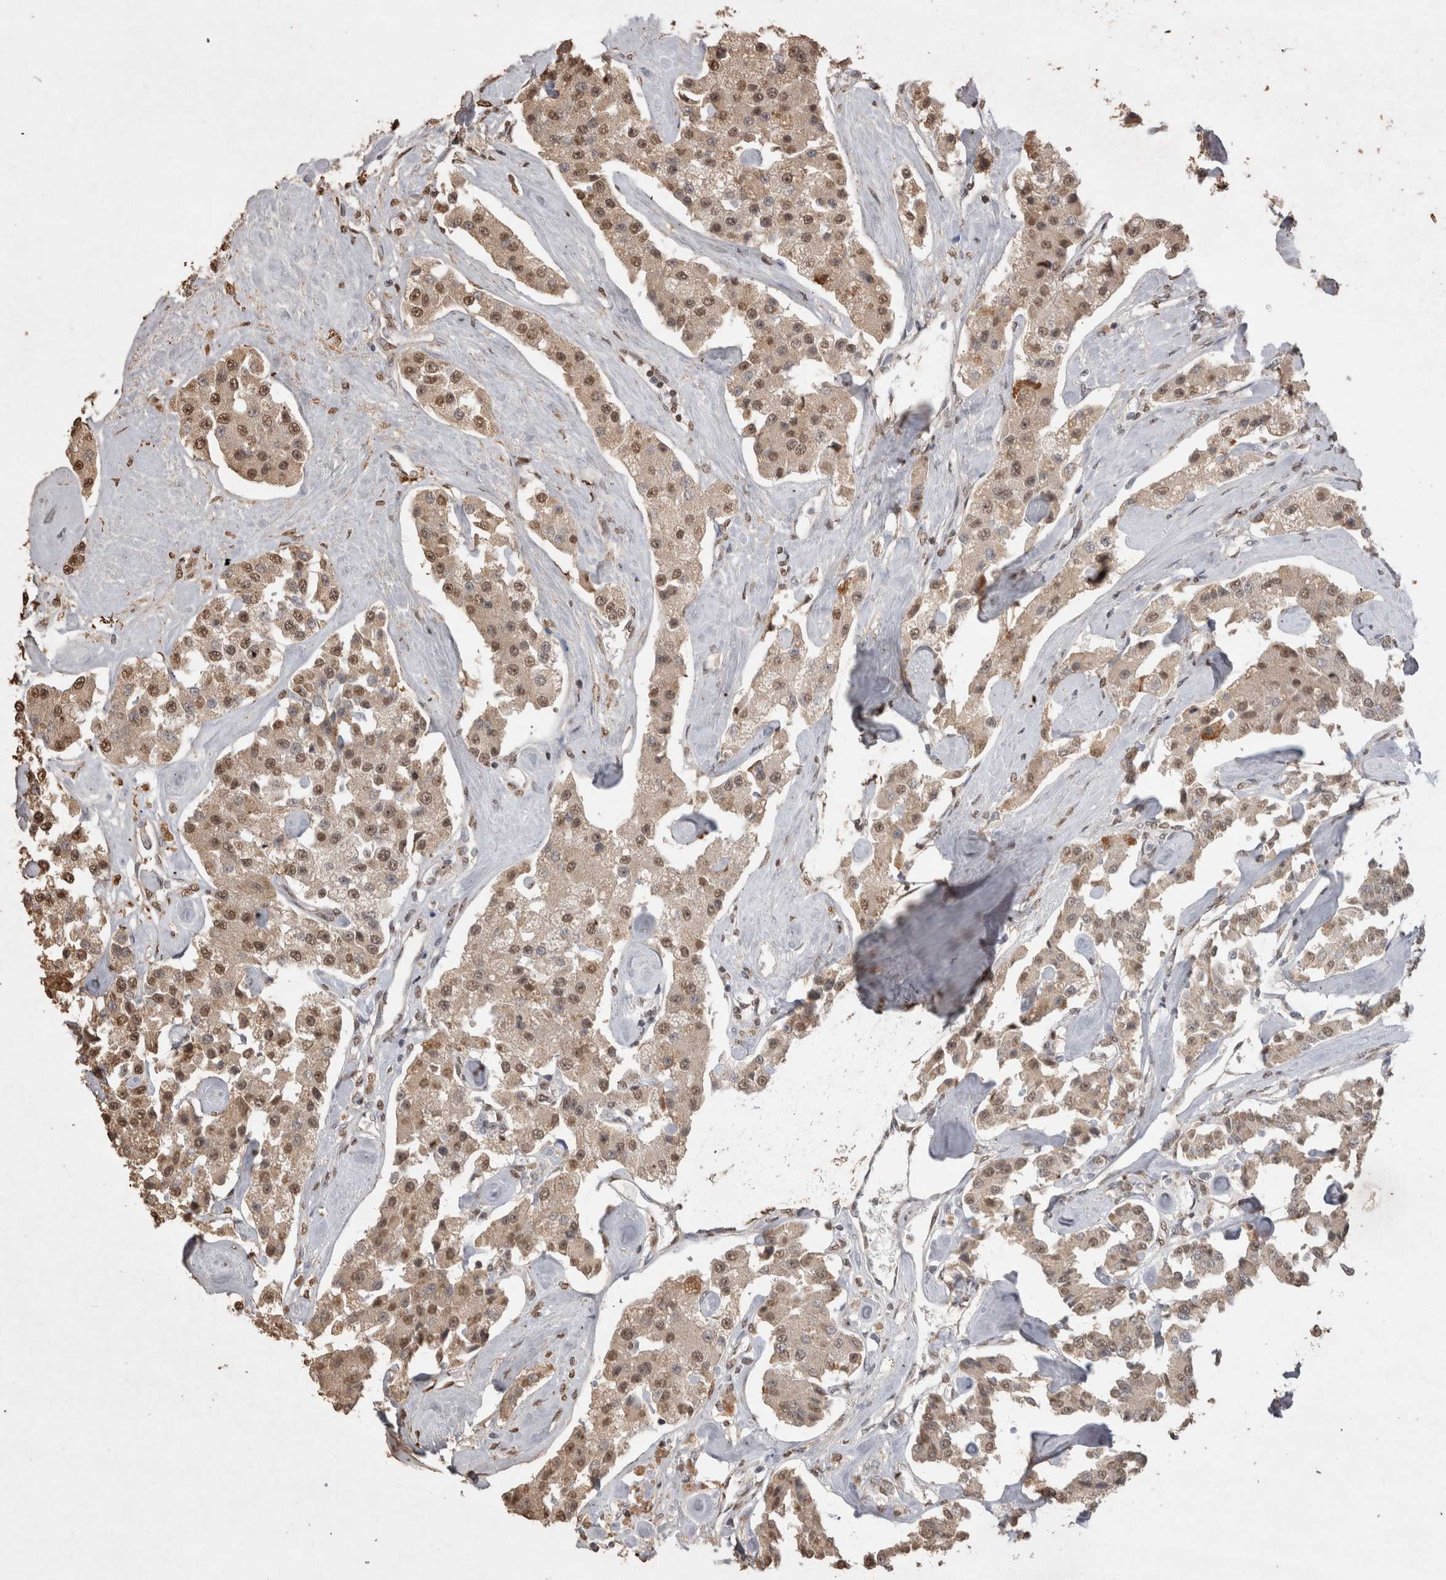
{"staining": {"intensity": "weak", "quantity": "<25%", "location": "nuclear"}, "tissue": "carcinoid", "cell_type": "Tumor cells", "image_type": "cancer", "snomed": [{"axis": "morphology", "description": "Carcinoid, malignant, NOS"}, {"axis": "topography", "description": "Pancreas"}], "caption": "IHC of human carcinoid reveals no positivity in tumor cells.", "gene": "MLX", "patient": {"sex": "male", "age": 41}}